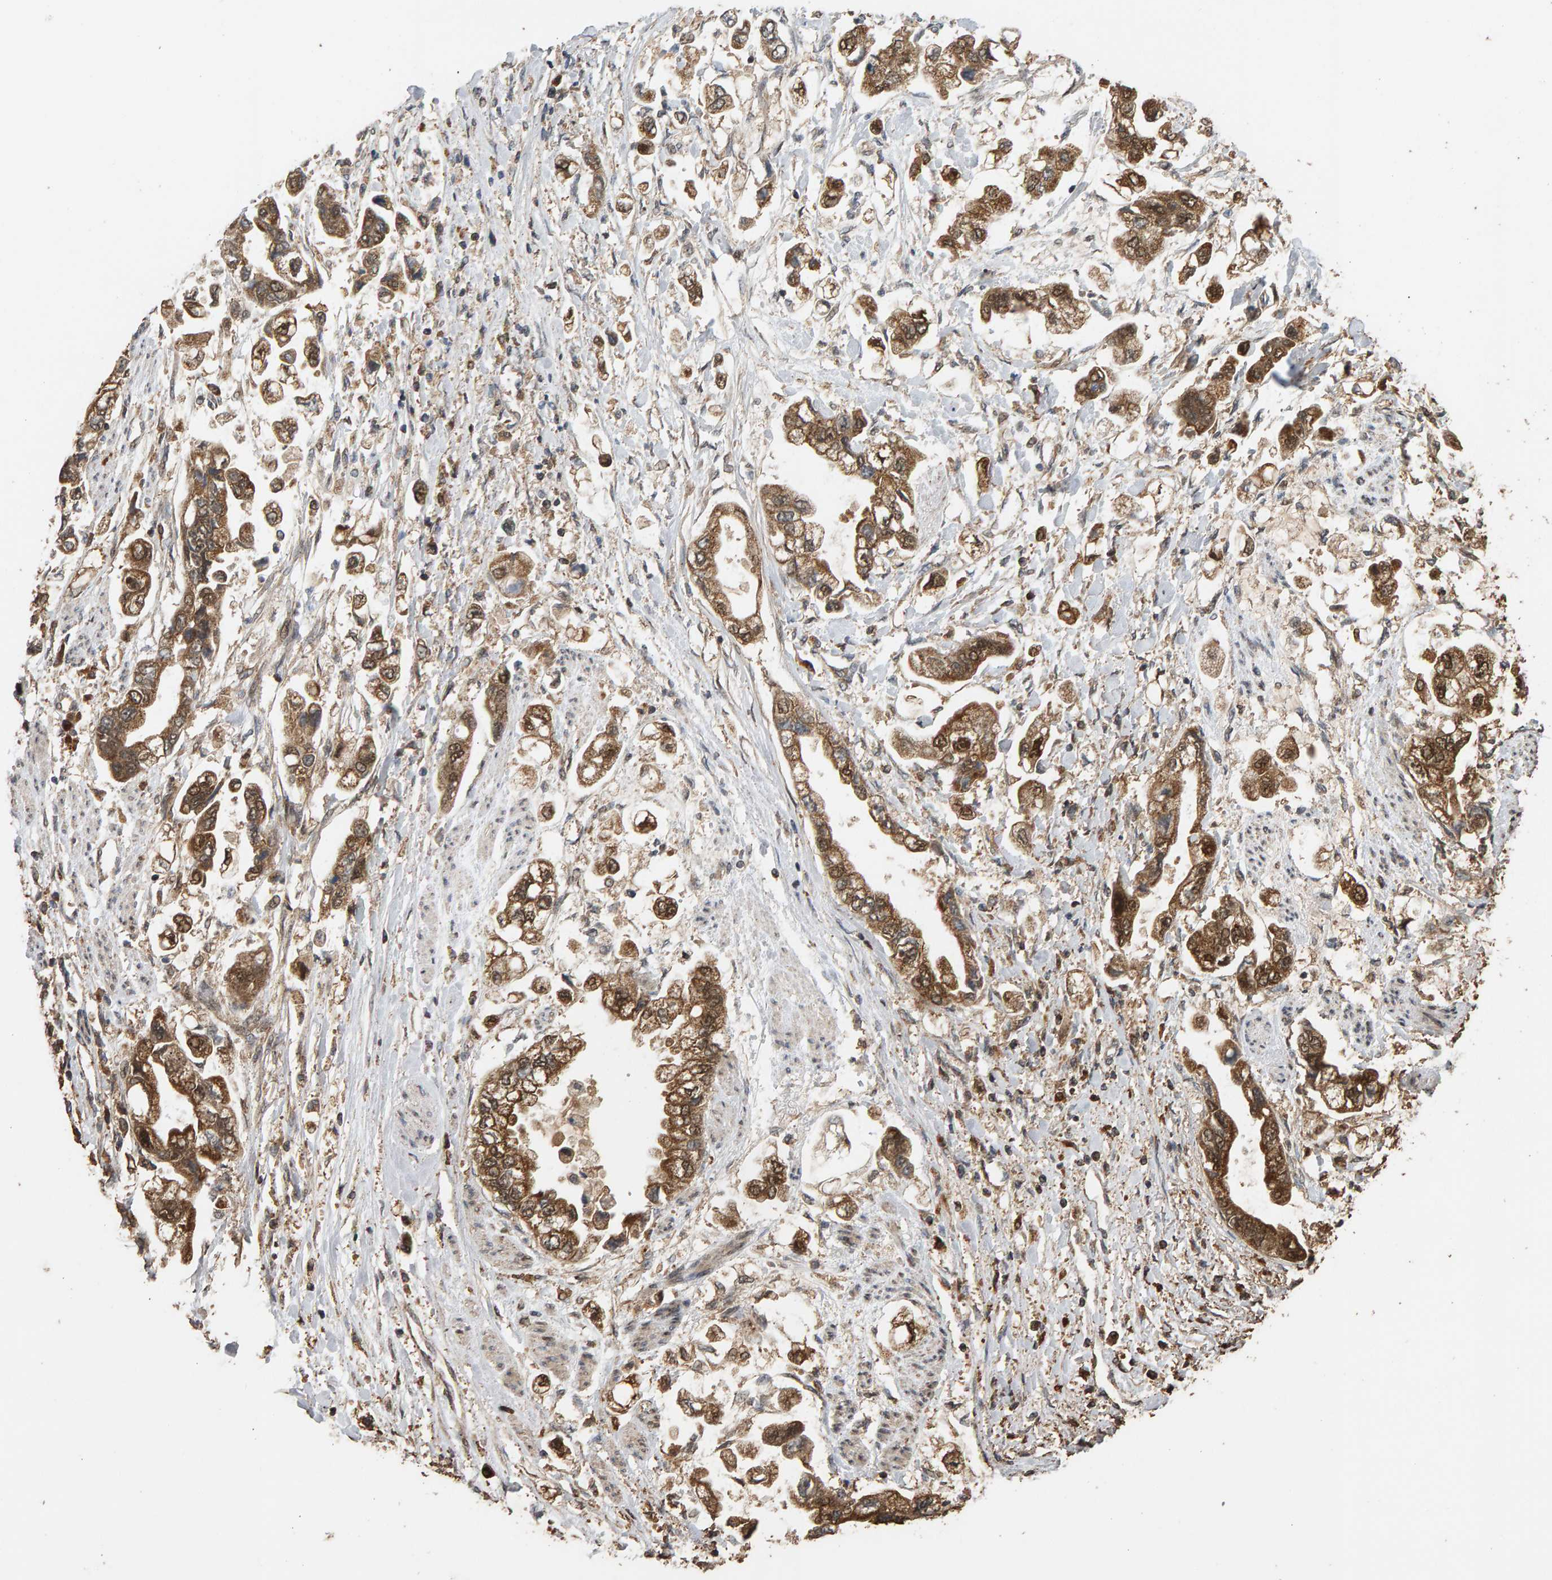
{"staining": {"intensity": "moderate", "quantity": ">75%", "location": "cytoplasmic/membranous,nuclear"}, "tissue": "stomach cancer", "cell_type": "Tumor cells", "image_type": "cancer", "snomed": [{"axis": "morphology", "description": "Normal tissue, NOS"}, {"axis": "morphology", "description": "Adenocarcinoma, NOS"}, {"axis": "topography", "description": "Stomach"}], "caption": "Immunohistochemistry (IHC) photomicrograph of human stomach adenocarcinoma stained for a protein (brown), which reveals medium levels of moderate cytoplasmic/membranous and nuclear positivity in about >75% of tumor cells.", "gene": "GSTK1", "patient": {"sex": "male", "age": 62}}